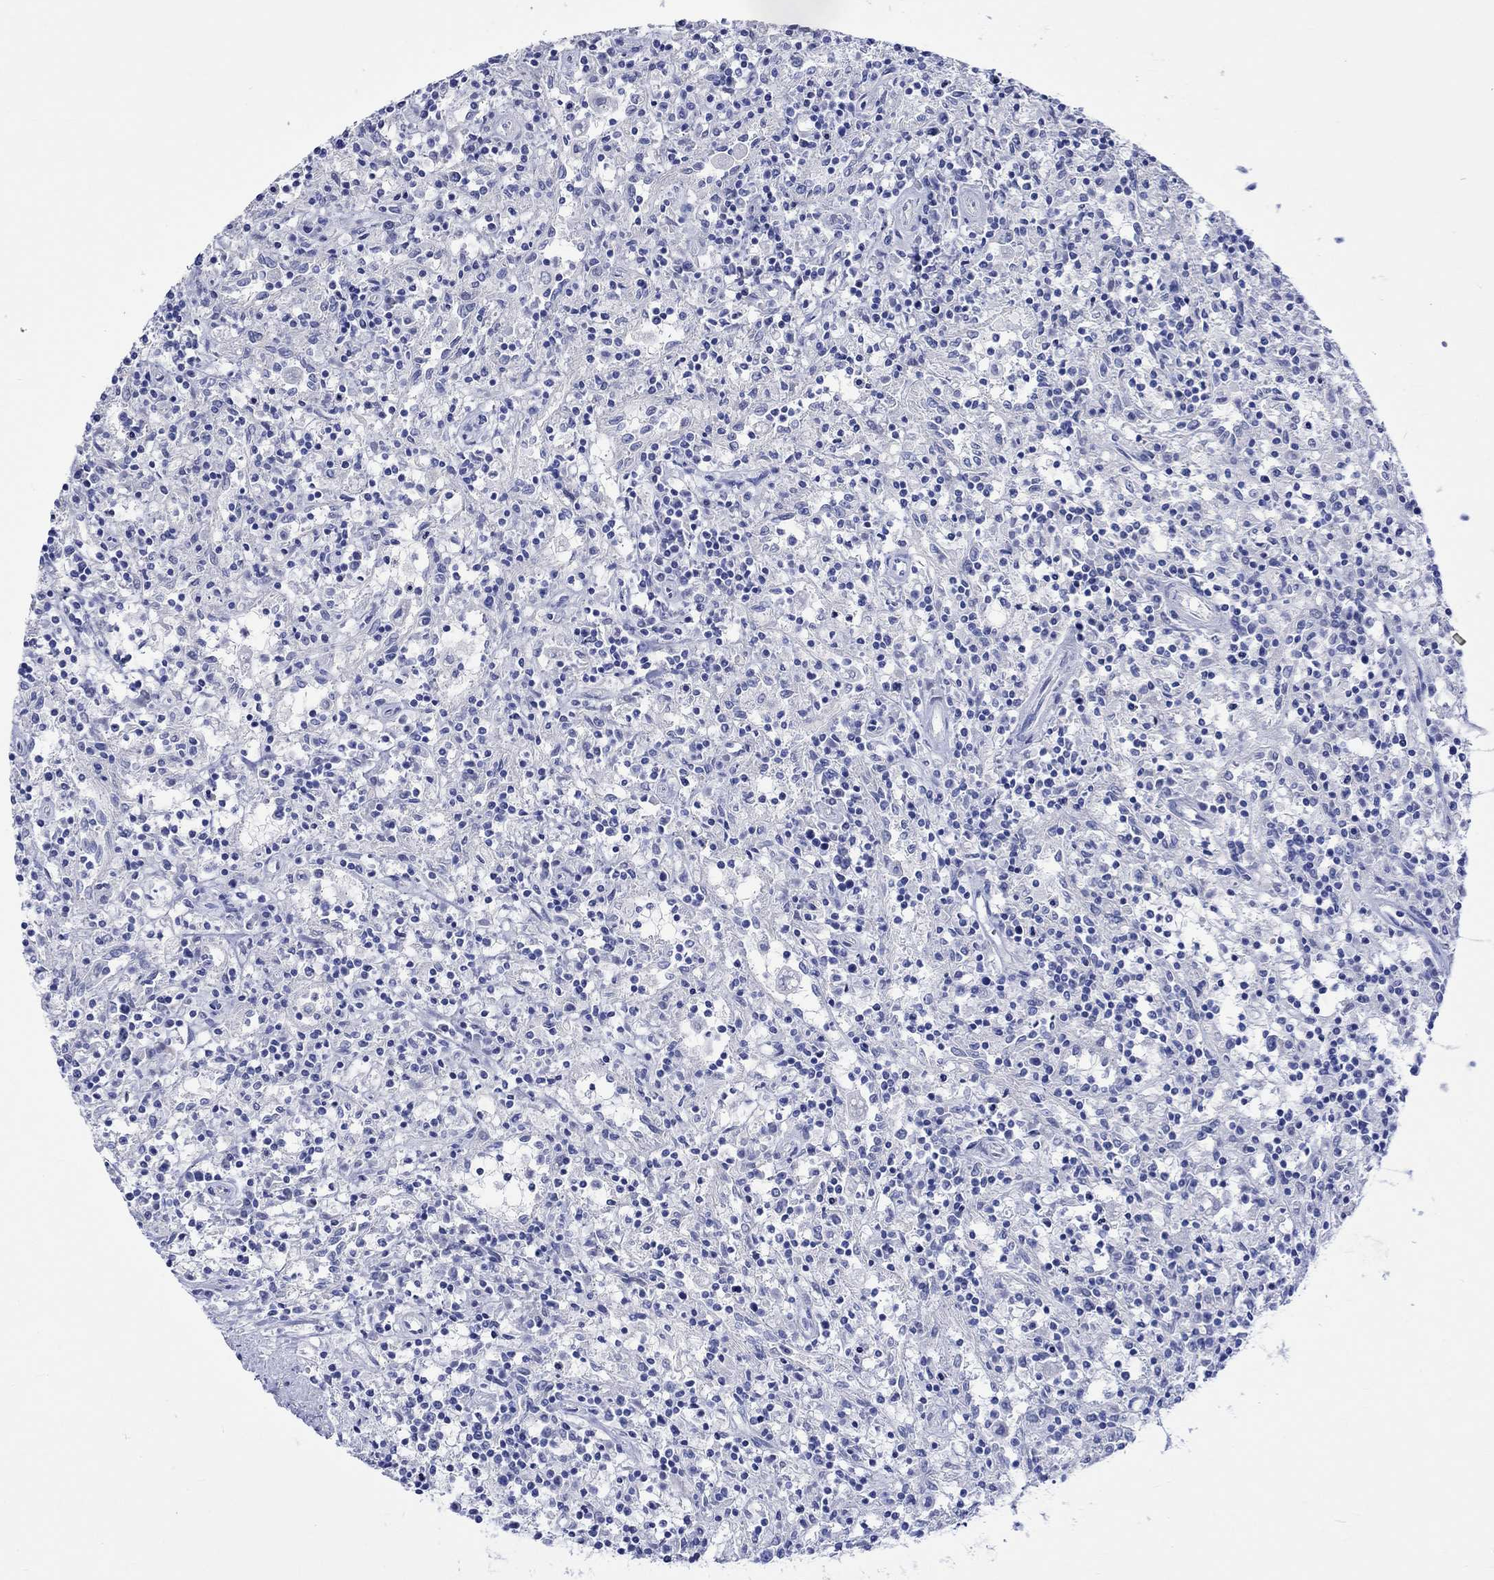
{"staining": {"intensity": "negative", "quantity": "none", "location": "none"}, "tissue": "lymphoma", "cell_type": "Tumor cells", "image_type": "cancer", "snomed": [{"axis": "morphology", "description": "Malignant lymphoma, non-Hodgkin's type, Low grade"}, {"axis": "topography", "description": "Spleen"}], "caption": "The photomicrograph reveals no staining of tumor cells in low-grade malignant lymphoma, non-Hodgkin's type. Brightfield microscopy of immunohistochemistry stained with DAB (3,3'-diaminobenzidine) (brown) and hematoxylin (blue), captured at high magnification.", "gene": "HARBI1", "patient": {"sex": "male", "age": 62}}